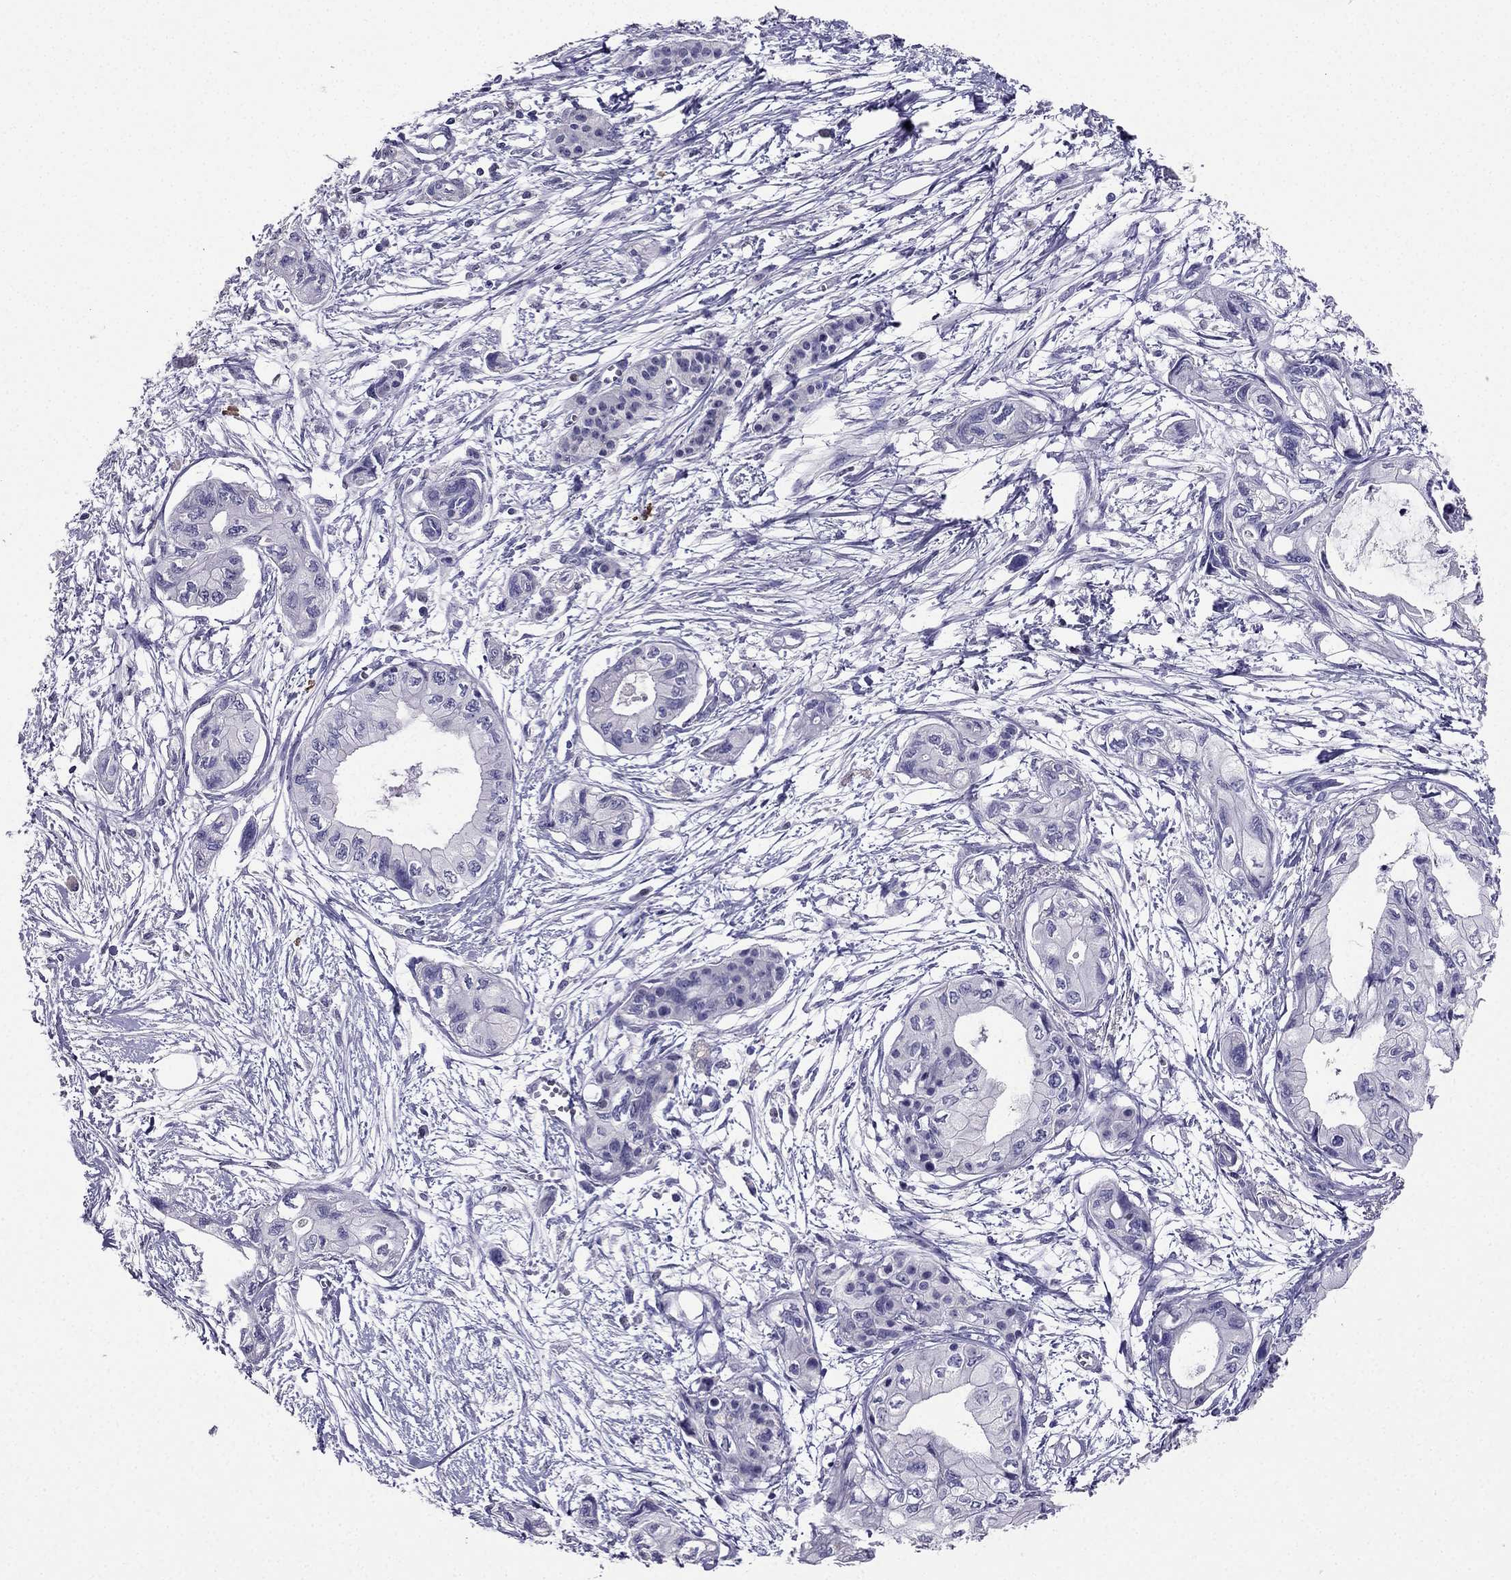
{"staining": {"intensity": "negative", "quantity": "none", "location": "none"}, "tissue": "pancreatic cancer", "cell_type": "Tumor cells", "image_type": "cancer", "snomed": [{"axis": "morphology", "description": "Adenocarcinoma, NOS"}, {"axis": "topography", "description": "Pancreas"}], "caption": "An immunohistochemistry (IHC) histopathology image of pancreatic cancer (adenocarcinoma) is shown. There is no staining in tumor cells of pancreatic cancer (adenocarcinoma).", "gene": "ARID3A", "patient": {"sex": "female", "age": 76}}